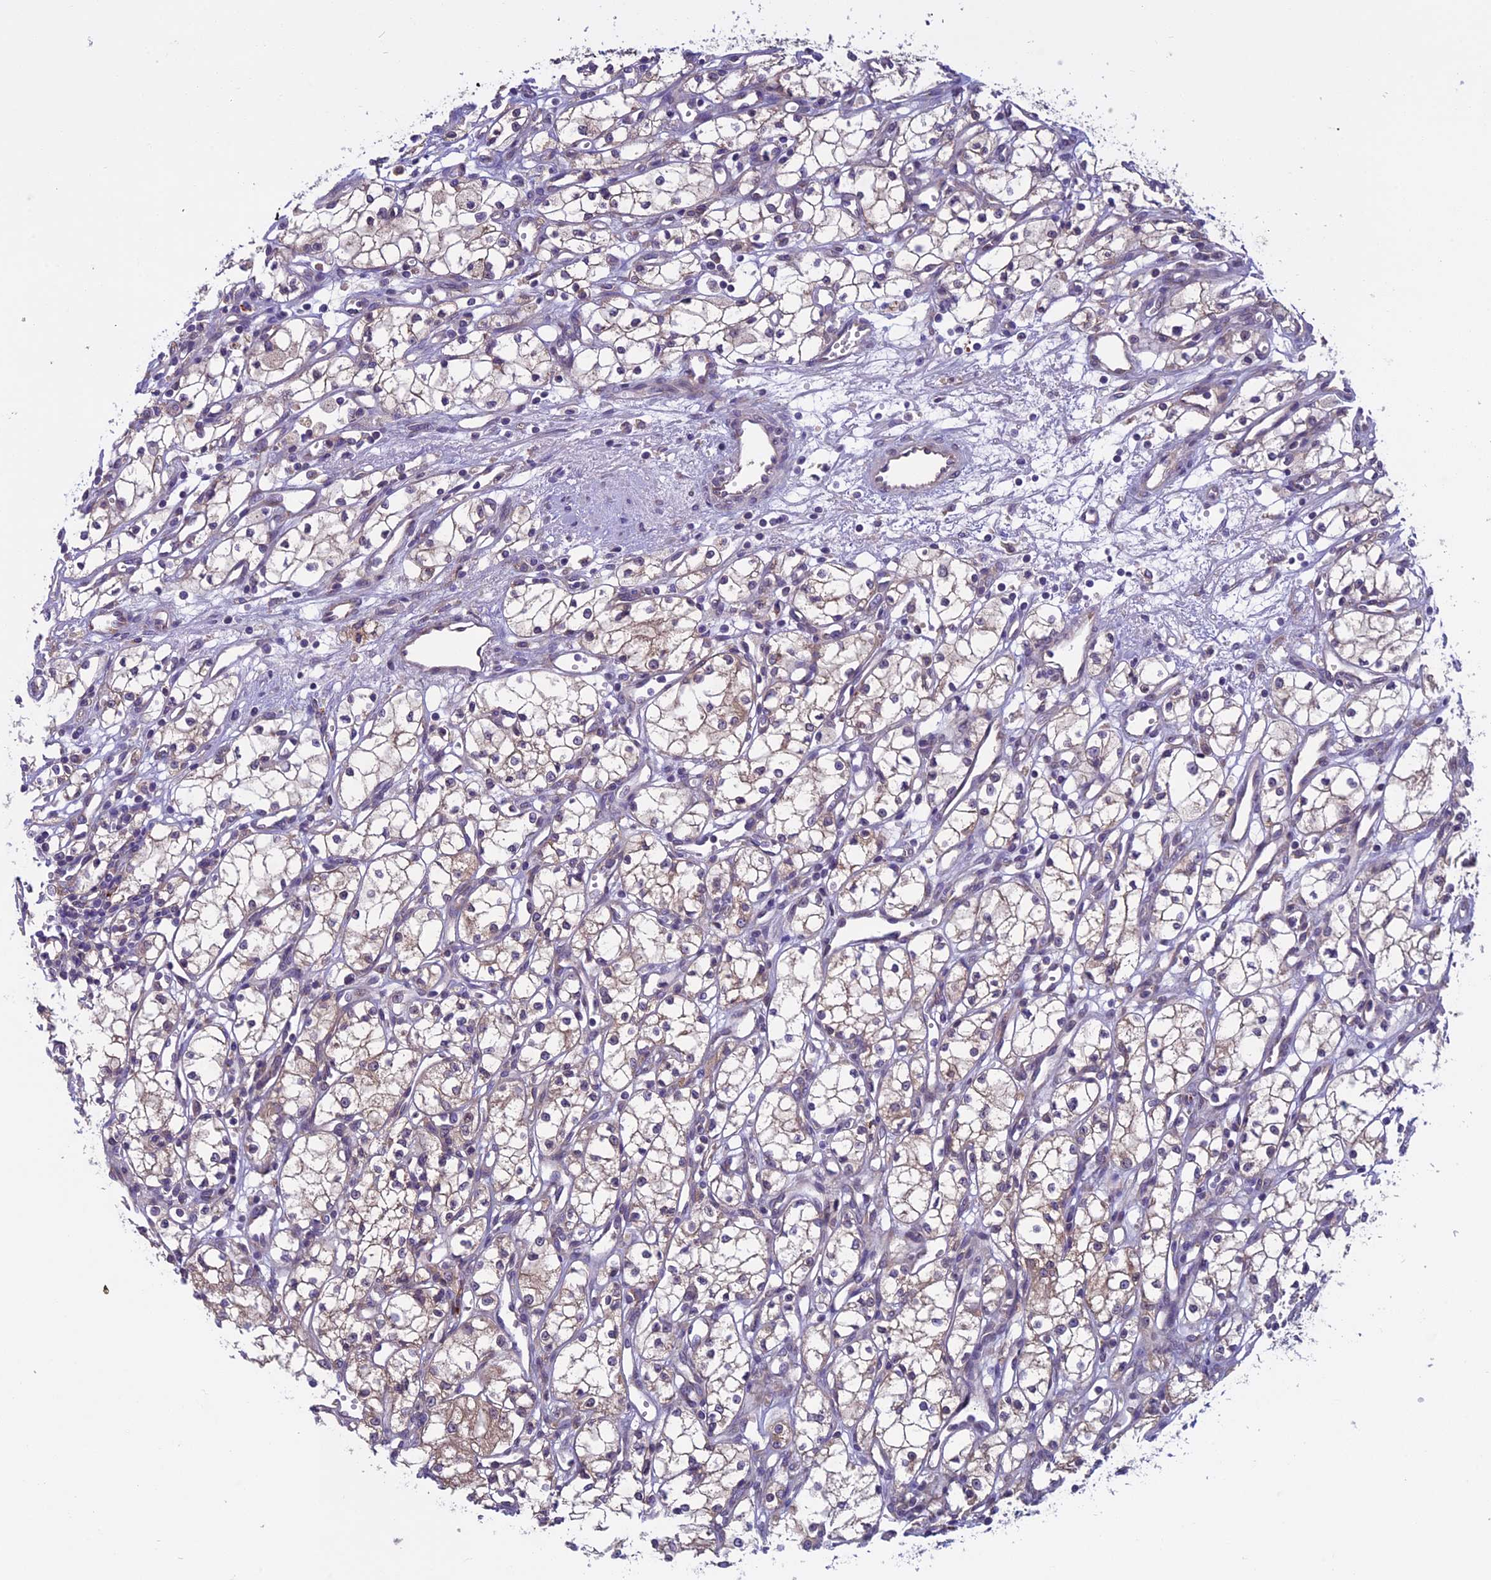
{"staining": {"intensity": "weak", "quantity": "<25%", "location": "cytoplasmic/membranous"}, "tissue": "renal cancer", "cell_type": "Tumor cells", "image_type": "cancer", "snomed": [{"axis": "morphology", "description": "Adenocarcinoma, NOS"}, {"axis": "topography", "description": "Kidney"}], "caption": "Immunohistochemistry (IHC) image of neoplastic tissue: human renal cancer stained with DAB shows no significant protein expression in tumor cells. (DAB (3,3'-diaminobenzidine) immunohistochemistry, high magnification).", "gene": "DCTN5", "patient": {"sex": "male", "age": 59}}